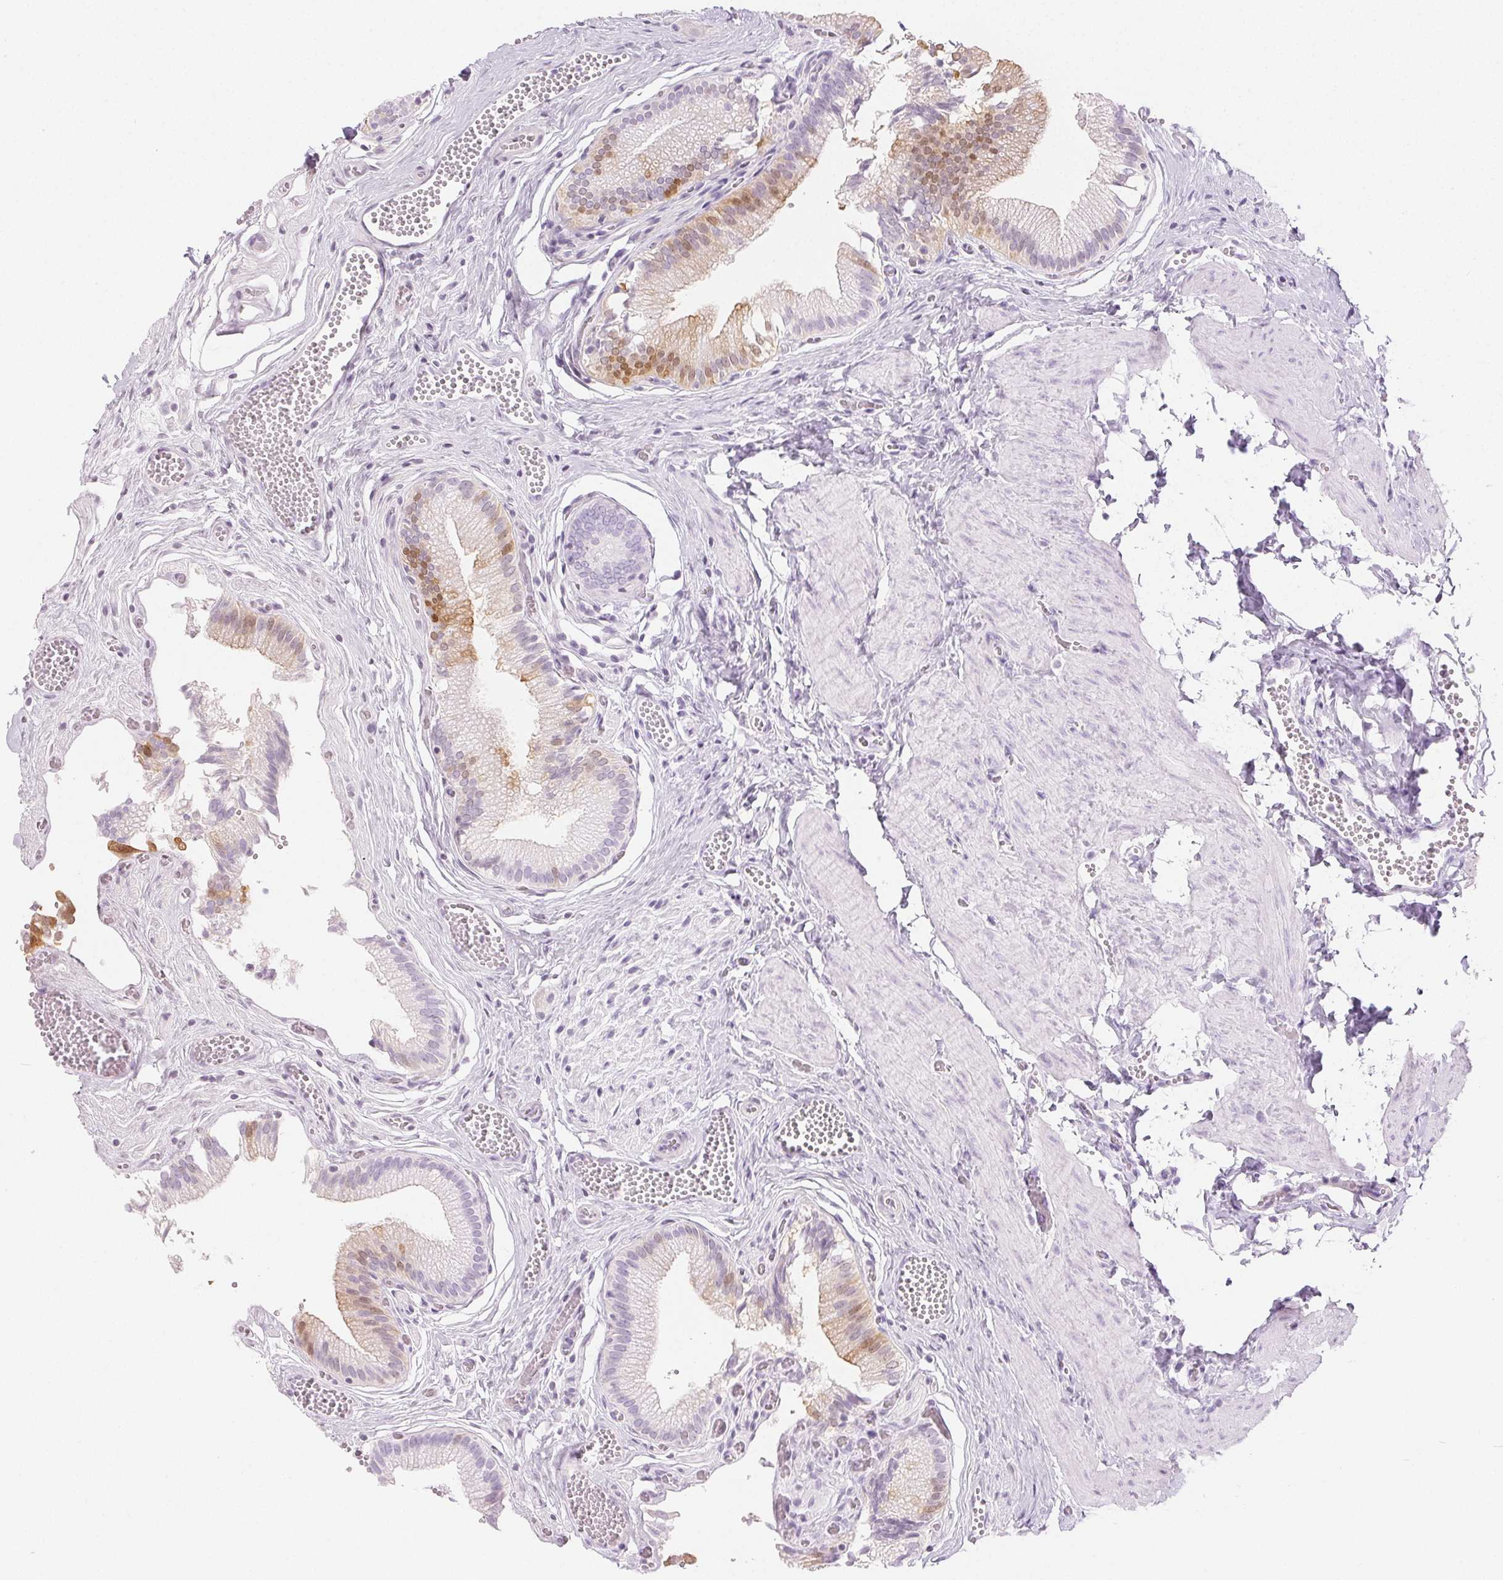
{"staining": {"intensity": "moderate", "quantity": "25%-75%", "location": "cytoplasmic/membranous,nuclear"}, "tissue": "gallbladder", "cell_type": "Glandular cells", "image_type": "normal", "snomed": [{"axis": "morphology", "description": "Normal tissue, NOS"}, {"axis": "topography", "description": "Gallbladder"}, {"axis": "topography", "description": "Peripheral nerve tissue"}], "caption": "Immunohistochemistry (IHC) of unremarkable gallbladder shows medium levels of moderate cytoplasmic/membranous,nuclear staining in about 25%-75% of glandular cells. Nuclei are stained in blue.", "gene": "SPRR3", "patient": {"sex": "male", "age": 17}}